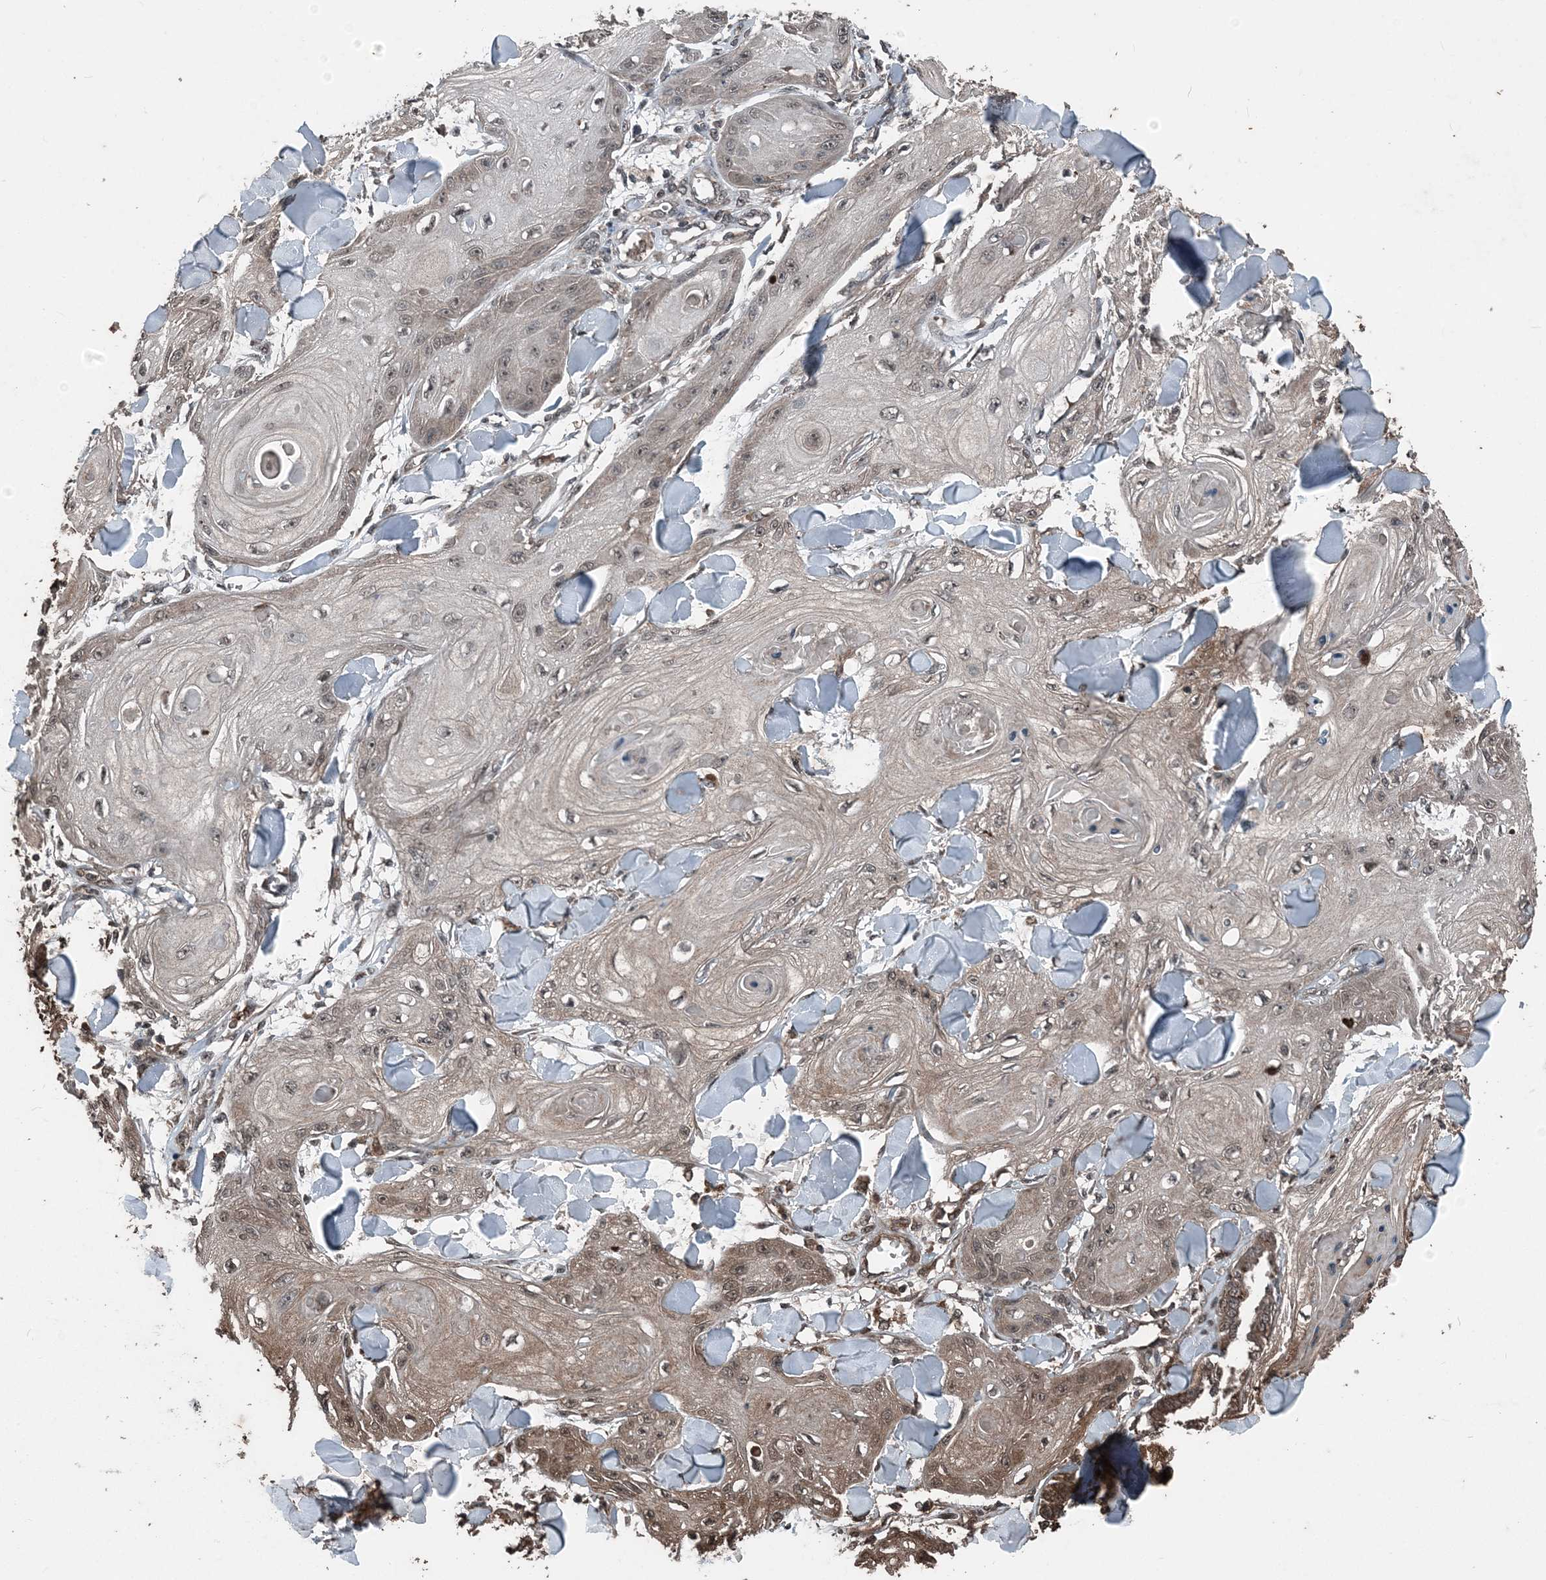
{"staining": {"intensity": "weak", "quantity": "<25%", "location": "cytoplasmic/membranous"}, "tissue": "skin cancer", "cell_type": "Tumor cells", "image_type": "cancer", "snomed": [{"axis": "morphology", "description": "Squamous cell carcinoma, NOS"}, {"axis": "topography", "description": "Skin"}], "caption": "IHC micrograph of human skin cancer (squamous cell carcinoma) stained for a protein (brown), which exhibits no expression in tumor cells. The staining was performed using DAB to visualize the protein expression in brown, while the nuclei were stained in blue with hematoxylin (Magnification: 20x).", "gene": "CFL1", "patient": {"sex": "male", "age": 74}}